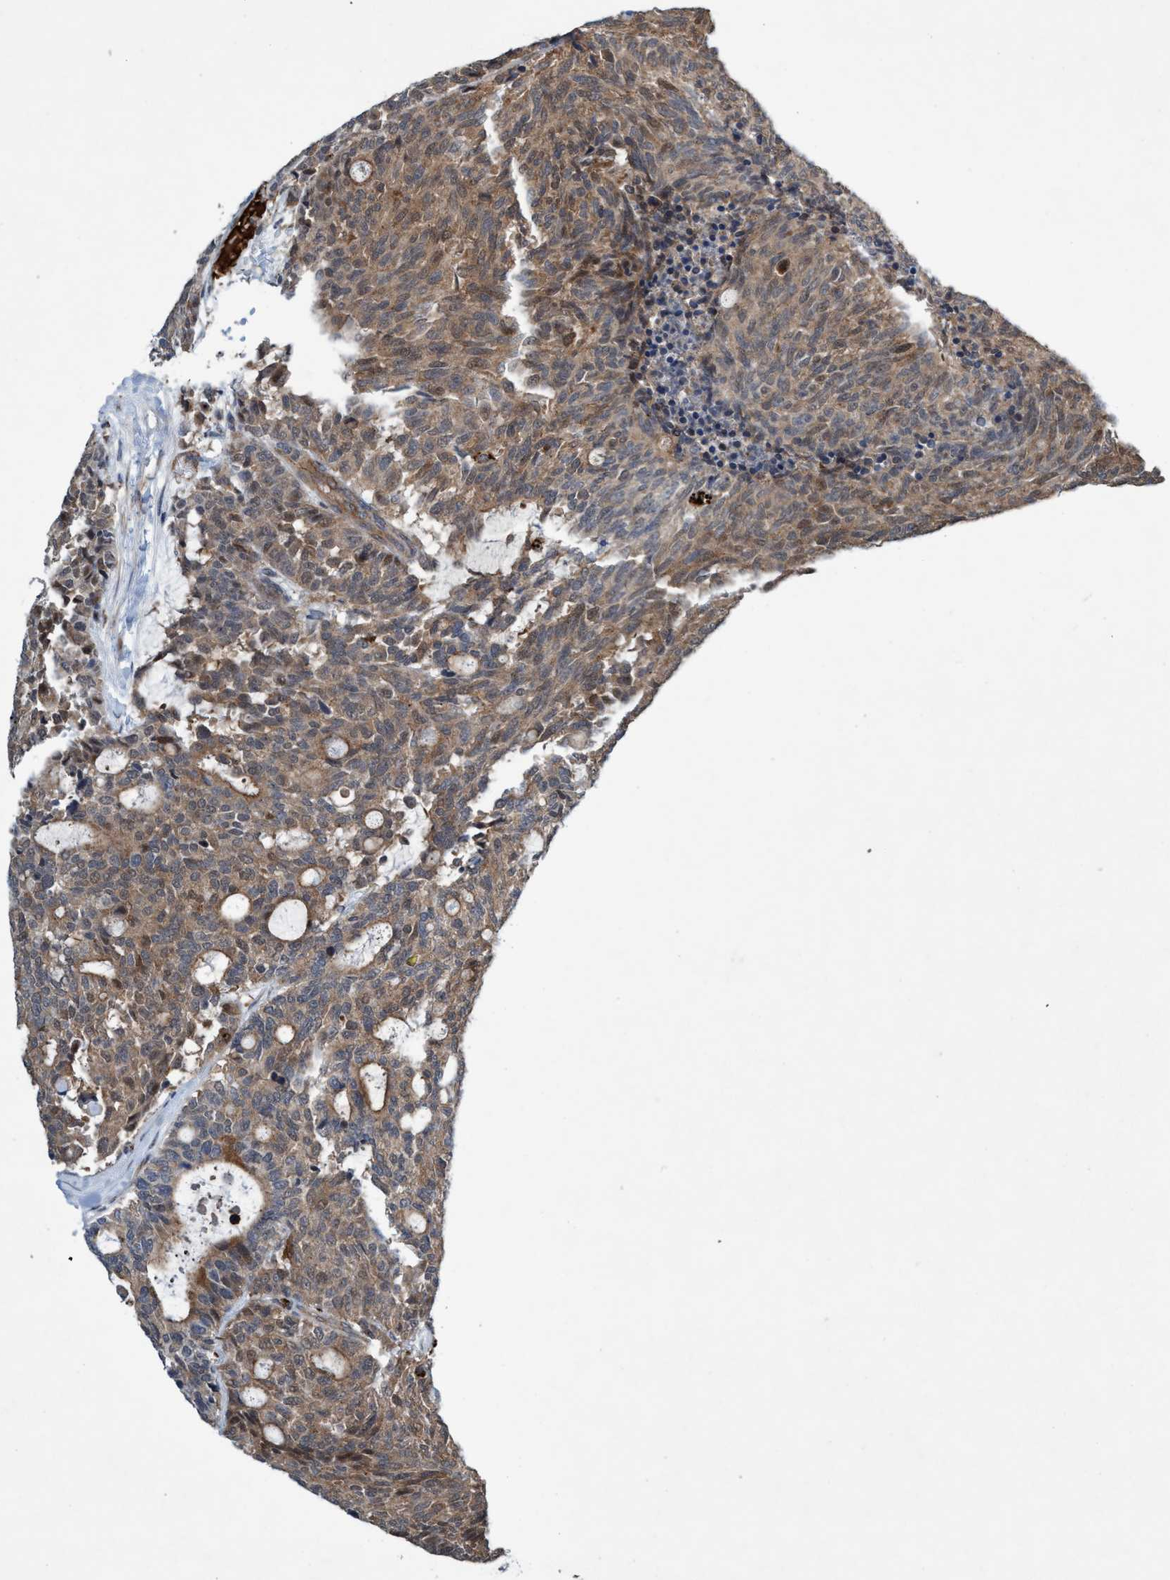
{"staining": {"intensity": "moderate", "quantity": ">75%", "location": "cytoplasmic/membranous"}, "tissue": "carcinoid", "cell_type": "Tumor cells", "image_type": "cancer", "snomed": [{"axis": "morphology", "description": "Carcinoid, malignant, NOS"}, {"axis": "topography", "description": "Pancreas"}], "caption": "DAB (3,3'-diaminobenzidine) immunohistochemical staining of carcinoid (malignant) reveals moderate cytoplasmic/membranous protein staining in approximately >75% of tumor cells.", "gene": "TRIM65", "patient": {"sex": "female", "age": 54}}